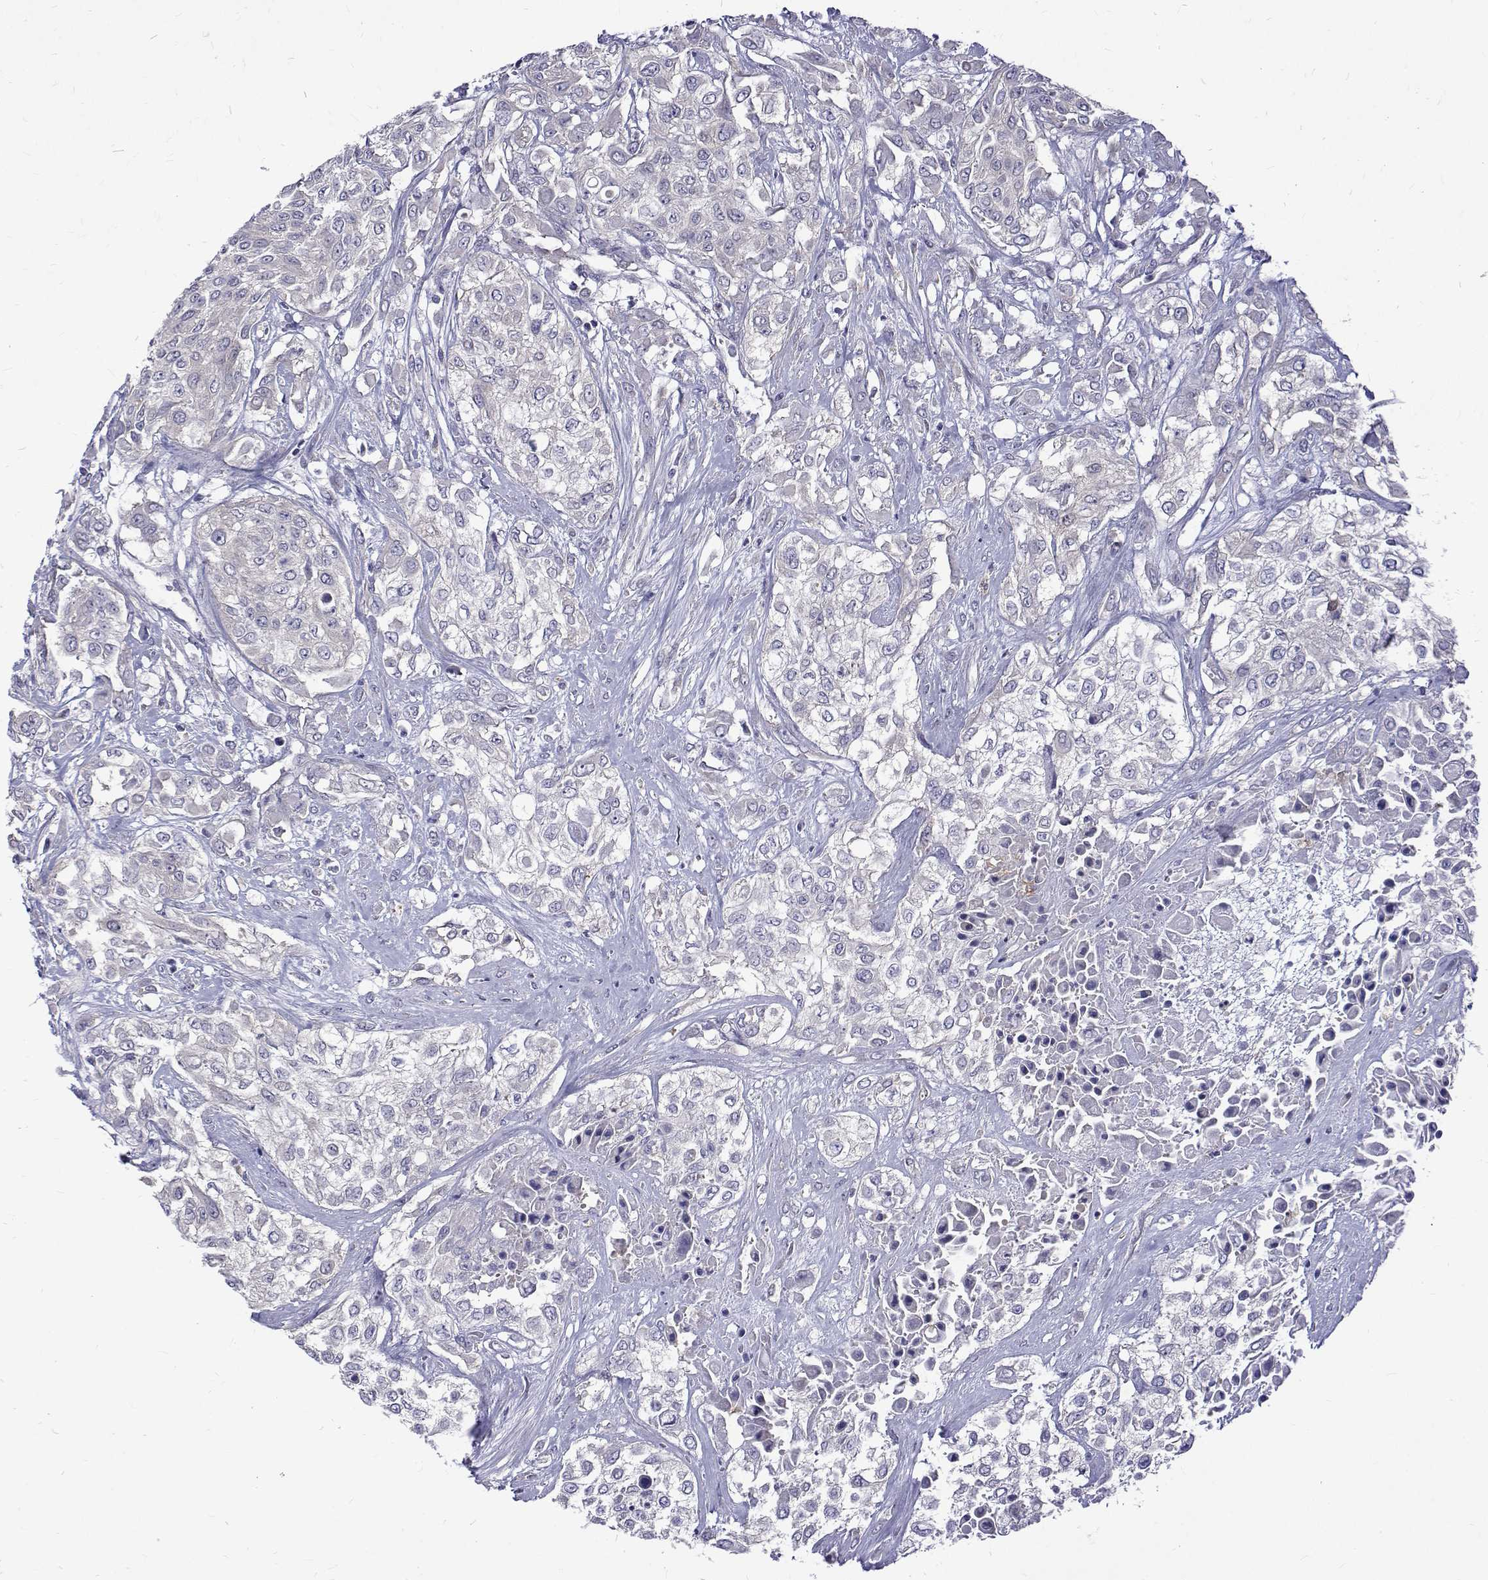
{"staining": {"intensity": "negative", "quantity": "none", "location": "none"}, "tissue": "urothelial cancer", "cell_type": "Tumor cells", "image_type": "cancer", "snomed": [{"axis": "morphology", "description": "Urothelial carcinoma, High grade"}, {"axis": "topography", "description": "Urinary bladder"}], "caption": "Urothelial cancer was stained to show a protein in brown. There is no significant expression in tumor cells.", "gene": "PADI1", "patient": {"sex": "male", "age": 57}}